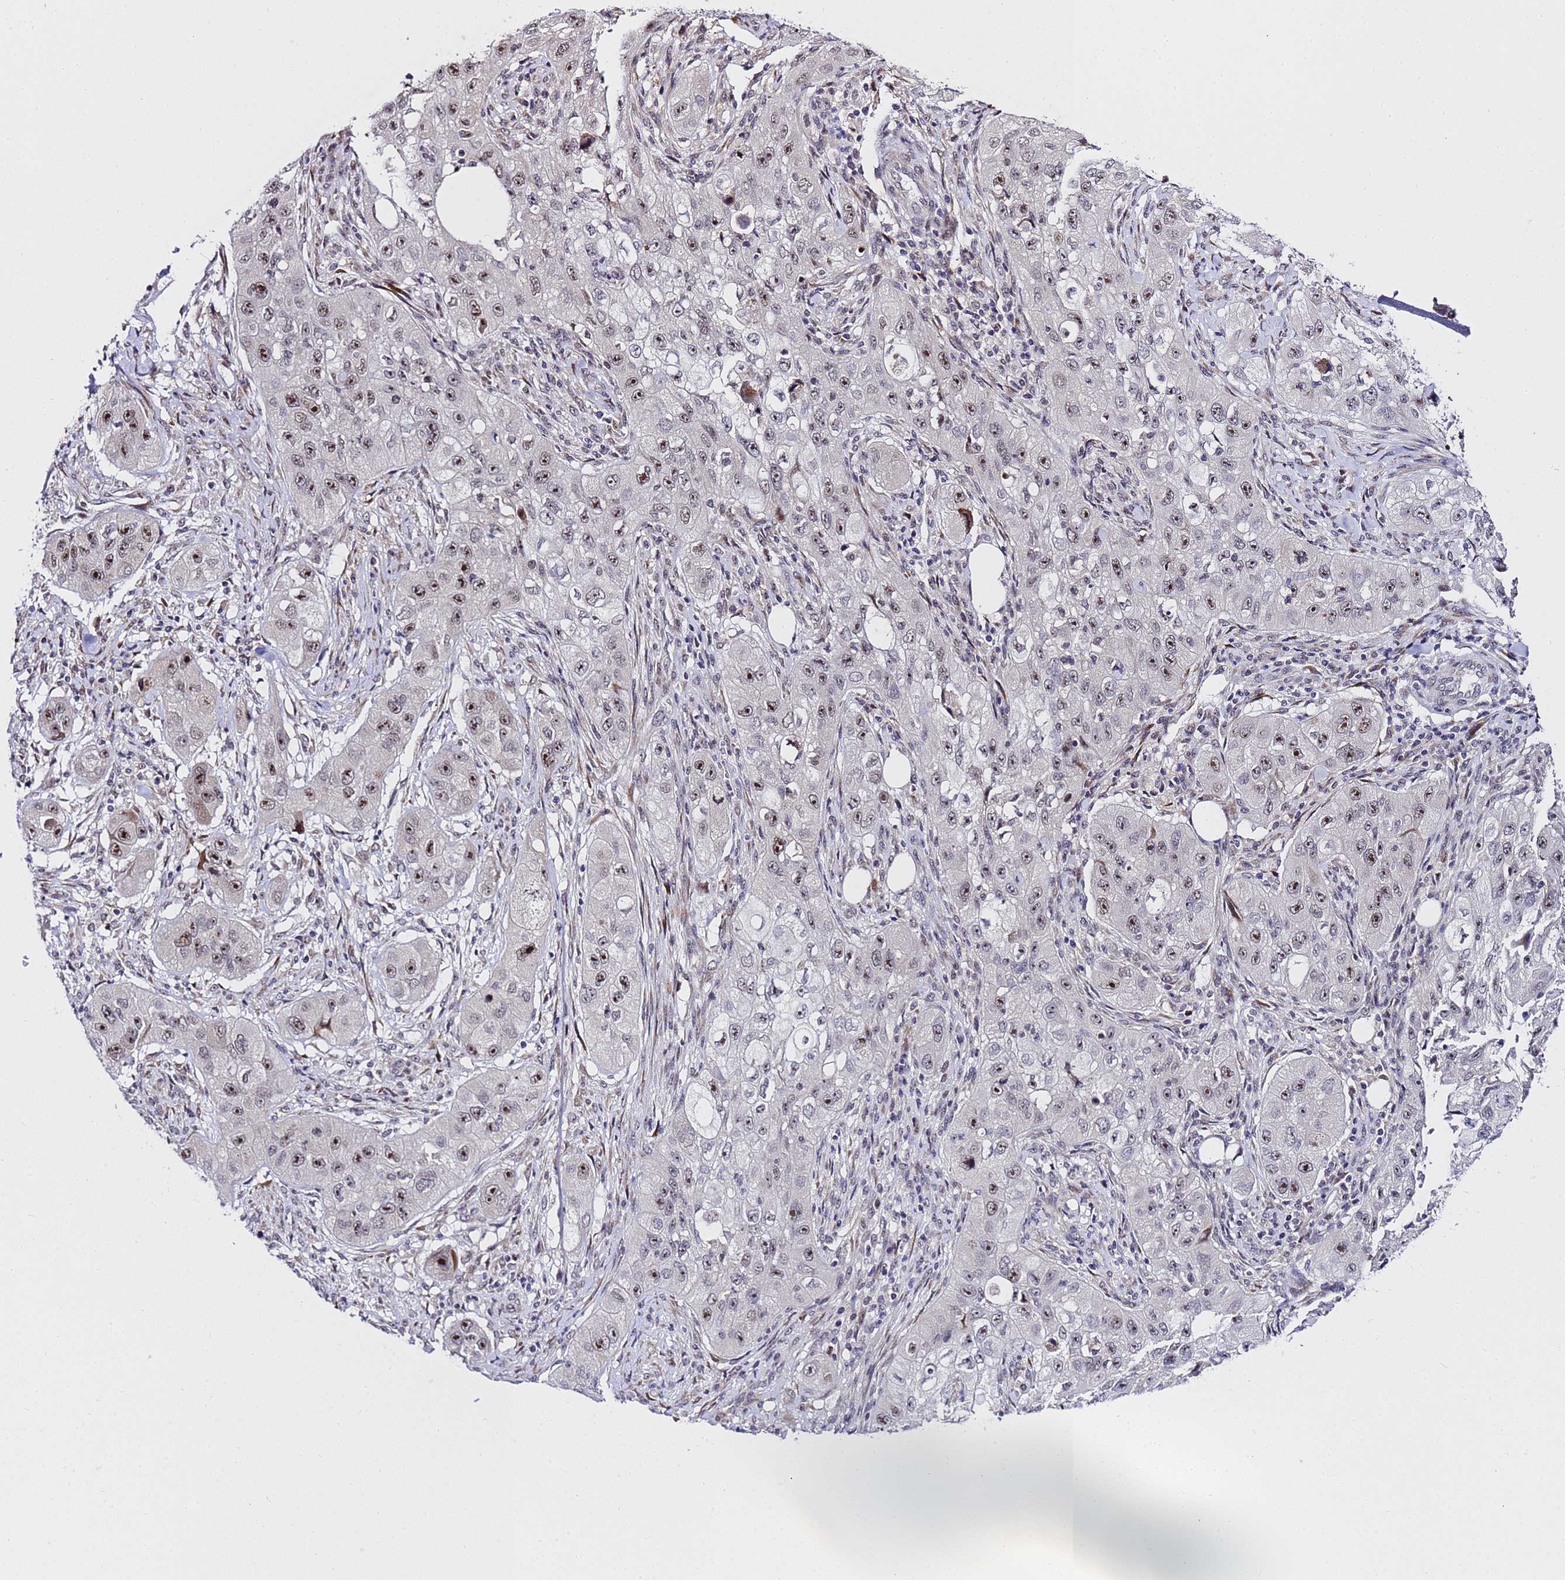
{"staining": {"intensity": "moderate", "quantity": "25%-75%", "location": "nuclear"}, "tissue": "skin cancer", "cell_type": "Tumor cells", "image_type": "cancer", "snomed": [{"axis": "morphology", "description": "Squamous cell carcinoma, NOS"}, {"axis": "topography", "description": "Skin"}, {"axis": "topography", "description": "Subcutis"}], "caption": "Moderate nuclear expression for a protein is seen in approximately 25%-75% of tumor cells of skin squamous cell carcinoma using immunohistochemistry (IHC).", "gene": "SLX4IP", "patient": {"sex": "male", "age": 73}}